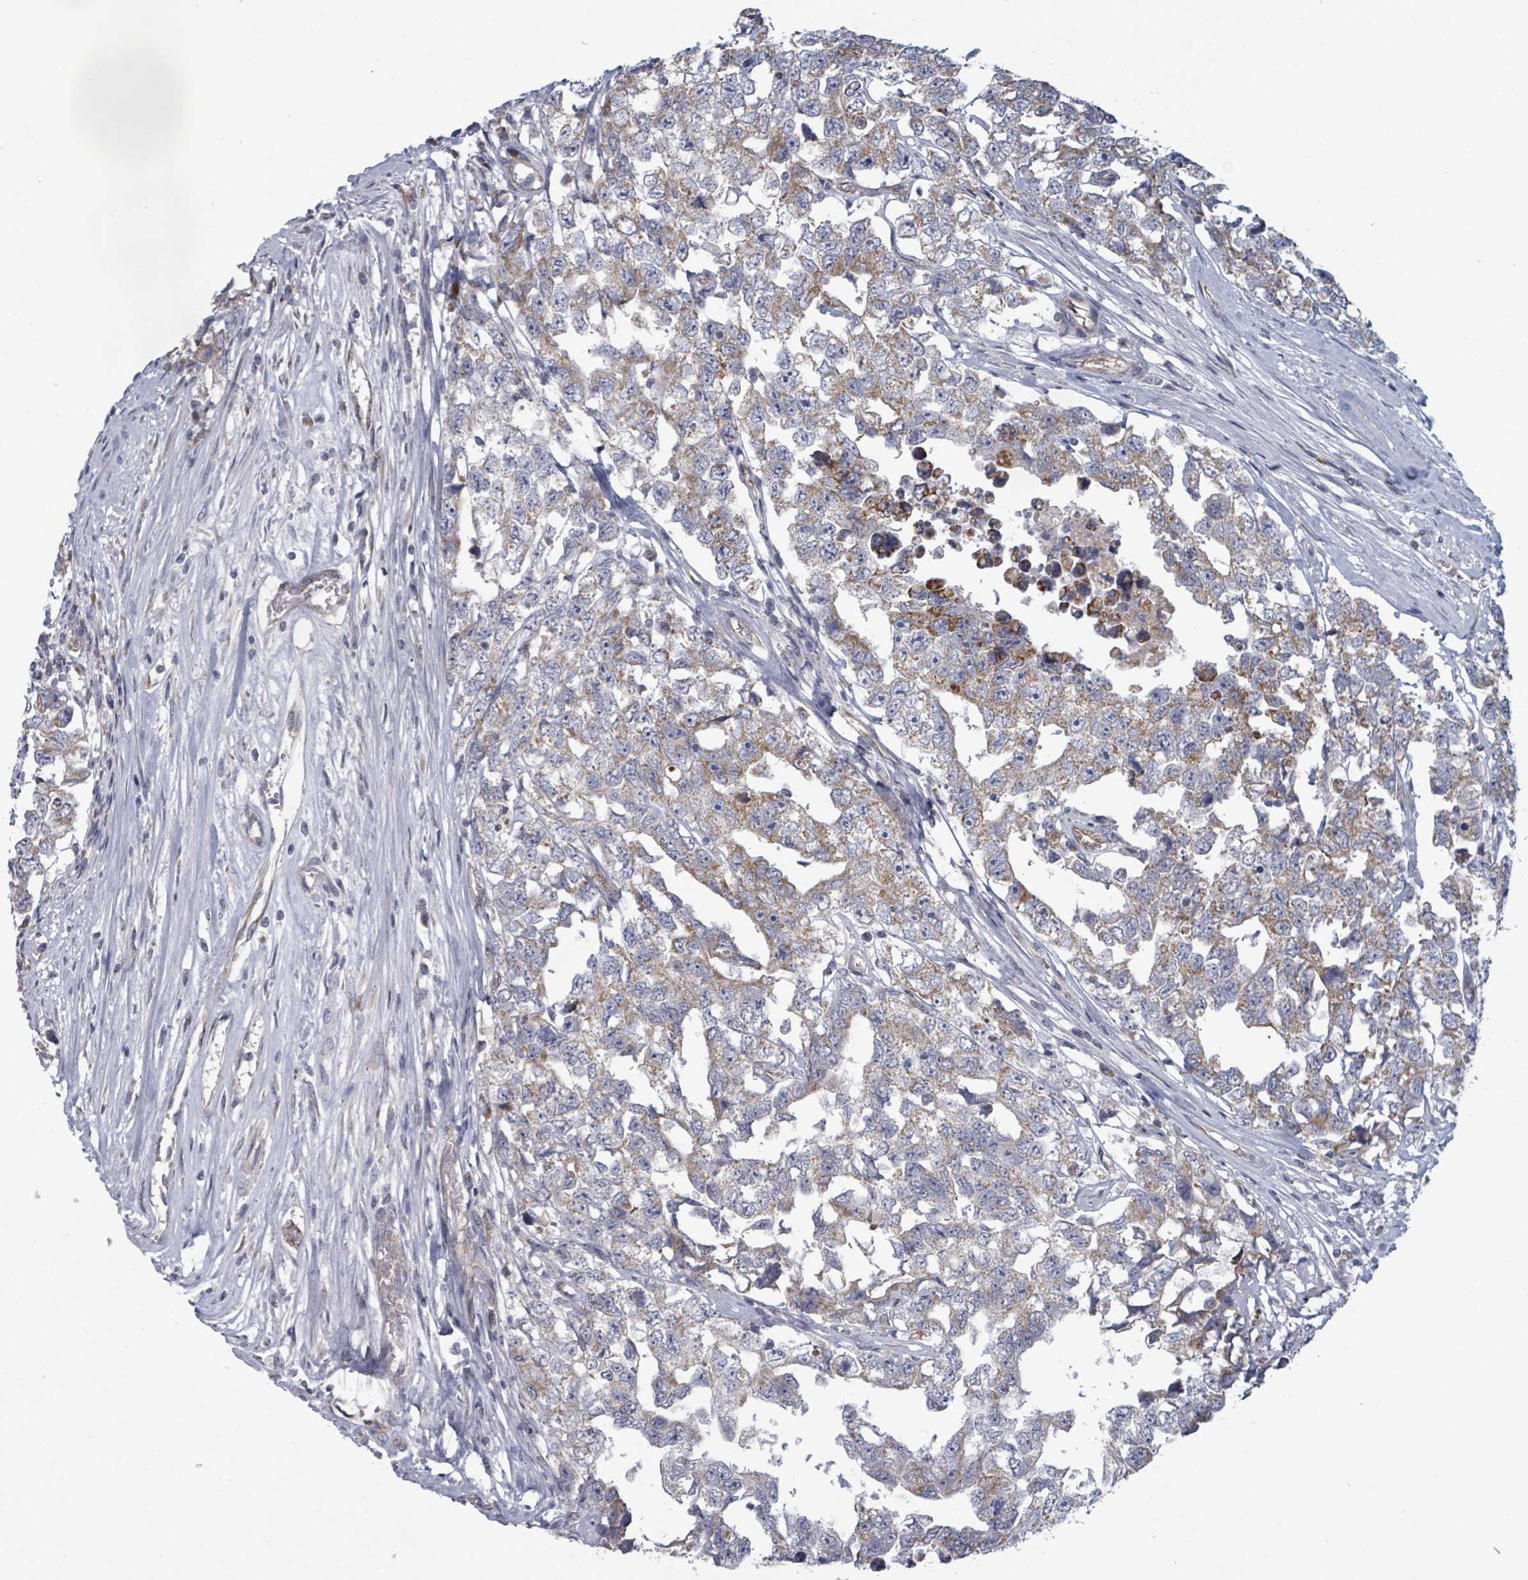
{"staining": {"intensity": "weak", "quantity": ">75%", "location": "cytoplasmic/membranous"}, "tissue": "testis cancer", "cell_type": "Tumor cells", "image_type": "cancer", "snomed": [{"axis": "morphology", "description": "Carcinoma, Embryonal, NOS"}, {"axis": "topography", "description": "Testis"}], "caption": "A low amount of weak cytoplasmic/membranous positivity is identified in about >75% of tumor cells in testis embryonal carcinoma tissue. Using DAB (3,3'-diaminobenzidine) (brown) and hematoxylin (blue) stains, captured at high magnification using brightfield microscopy.", "gene": "FKBP1A", "patient": {"sex": "male", "age": 22}}